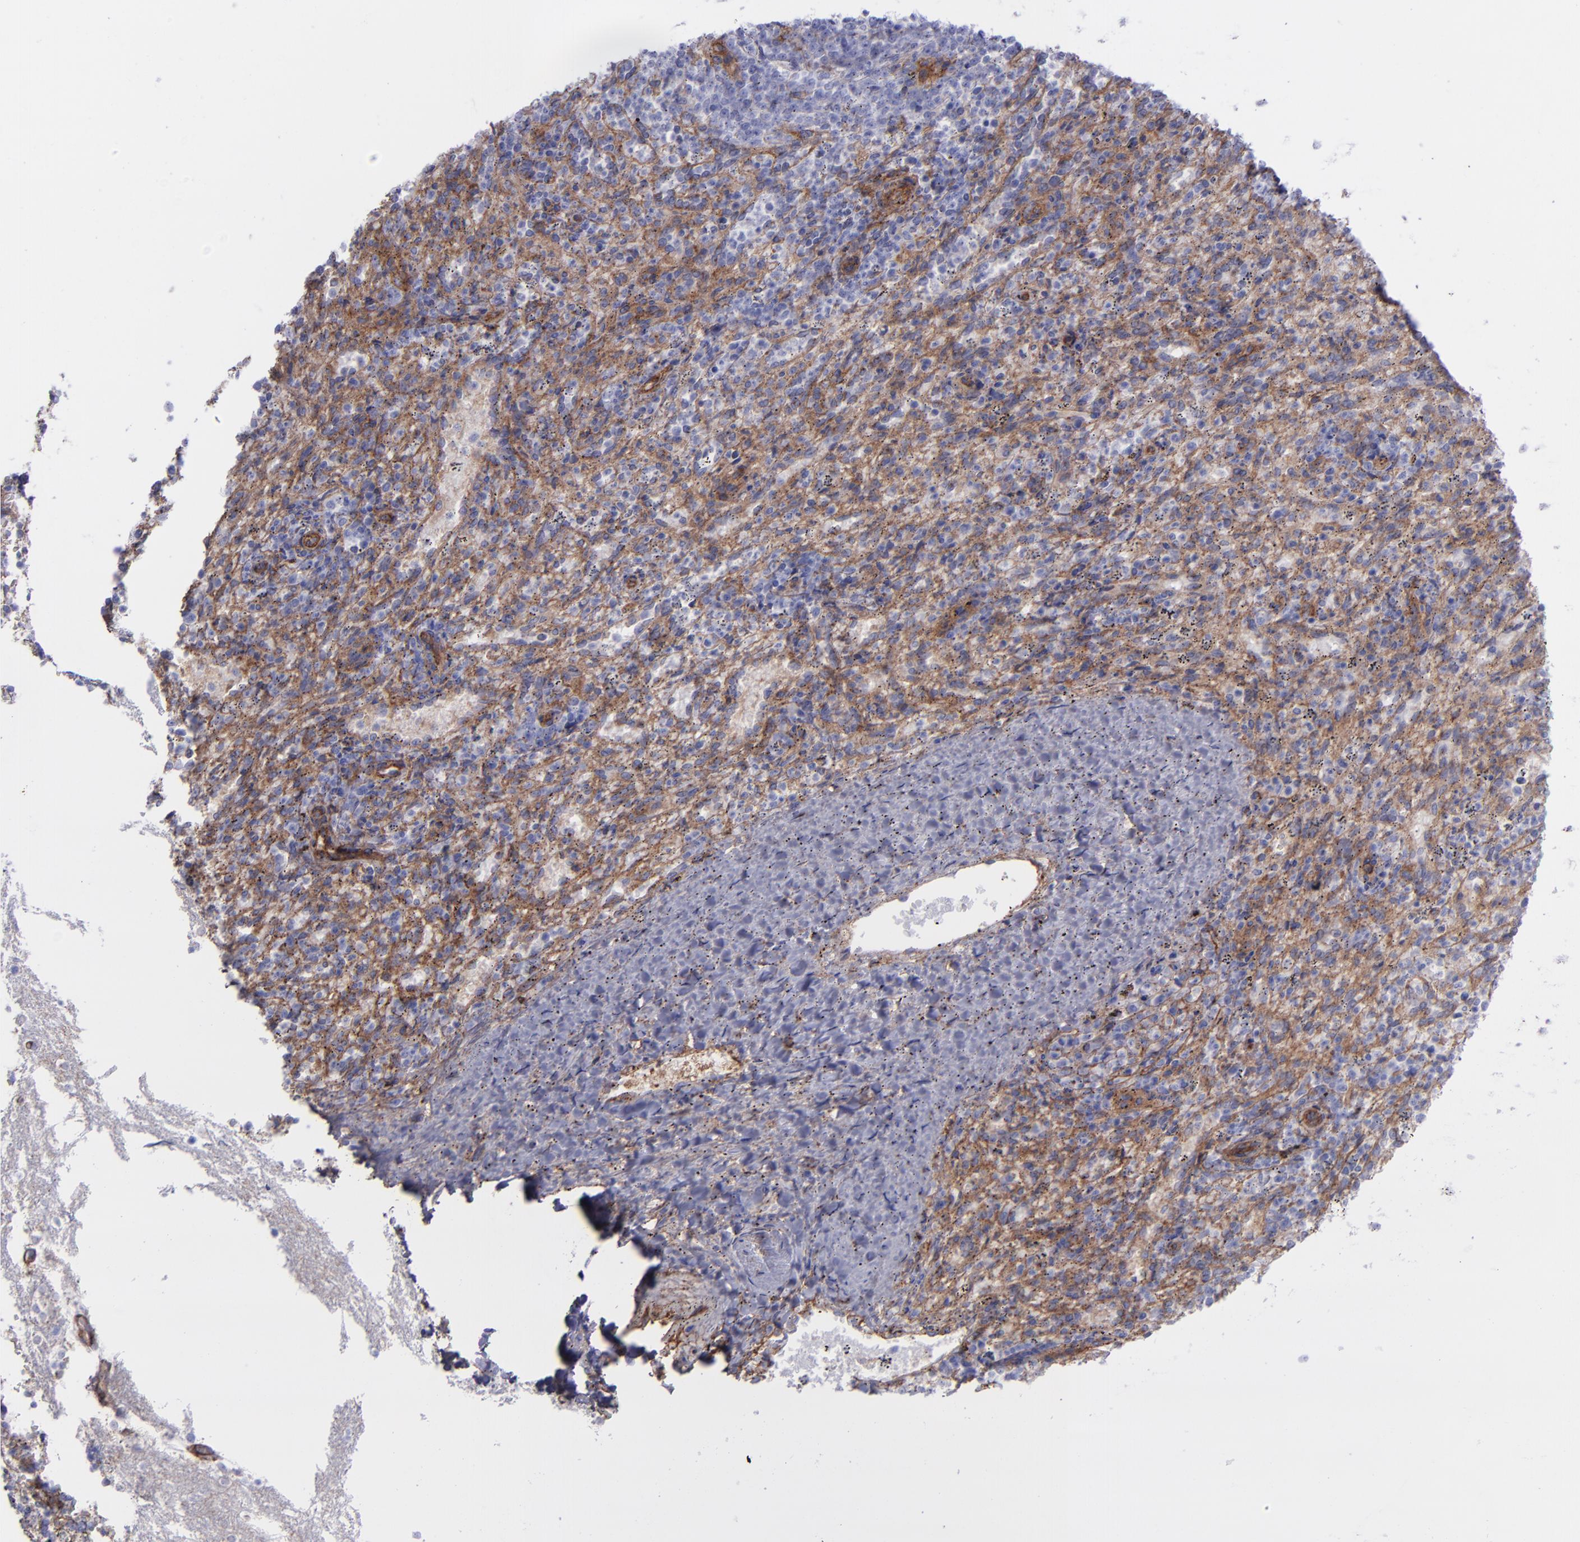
{"staining": {"intensity": "moderate", "quantity": "<25%", "location": "cytoplasmic/membranous"}, "tissue": "spleen", "cell_type": "Cells in red pulp", "image_type": "normal", "snomed": [{"axis": "morphology", "description": "Normal tissue, NOS"}, {"axis": "topography", "description": "Spleen"}], "caption": "Cells in red pulp exhibit moderate cytoplasmic/membranous expression in about <25% of cells in unremarkable spleen. (Stains: DAB (3,3'-diaminobenzidine) in brown, nuclei in blue, Microscopy: brightfield microscopy at high magnification).", "gene": "ITGAV", "patient": {"sex": "female", "age": 10}}